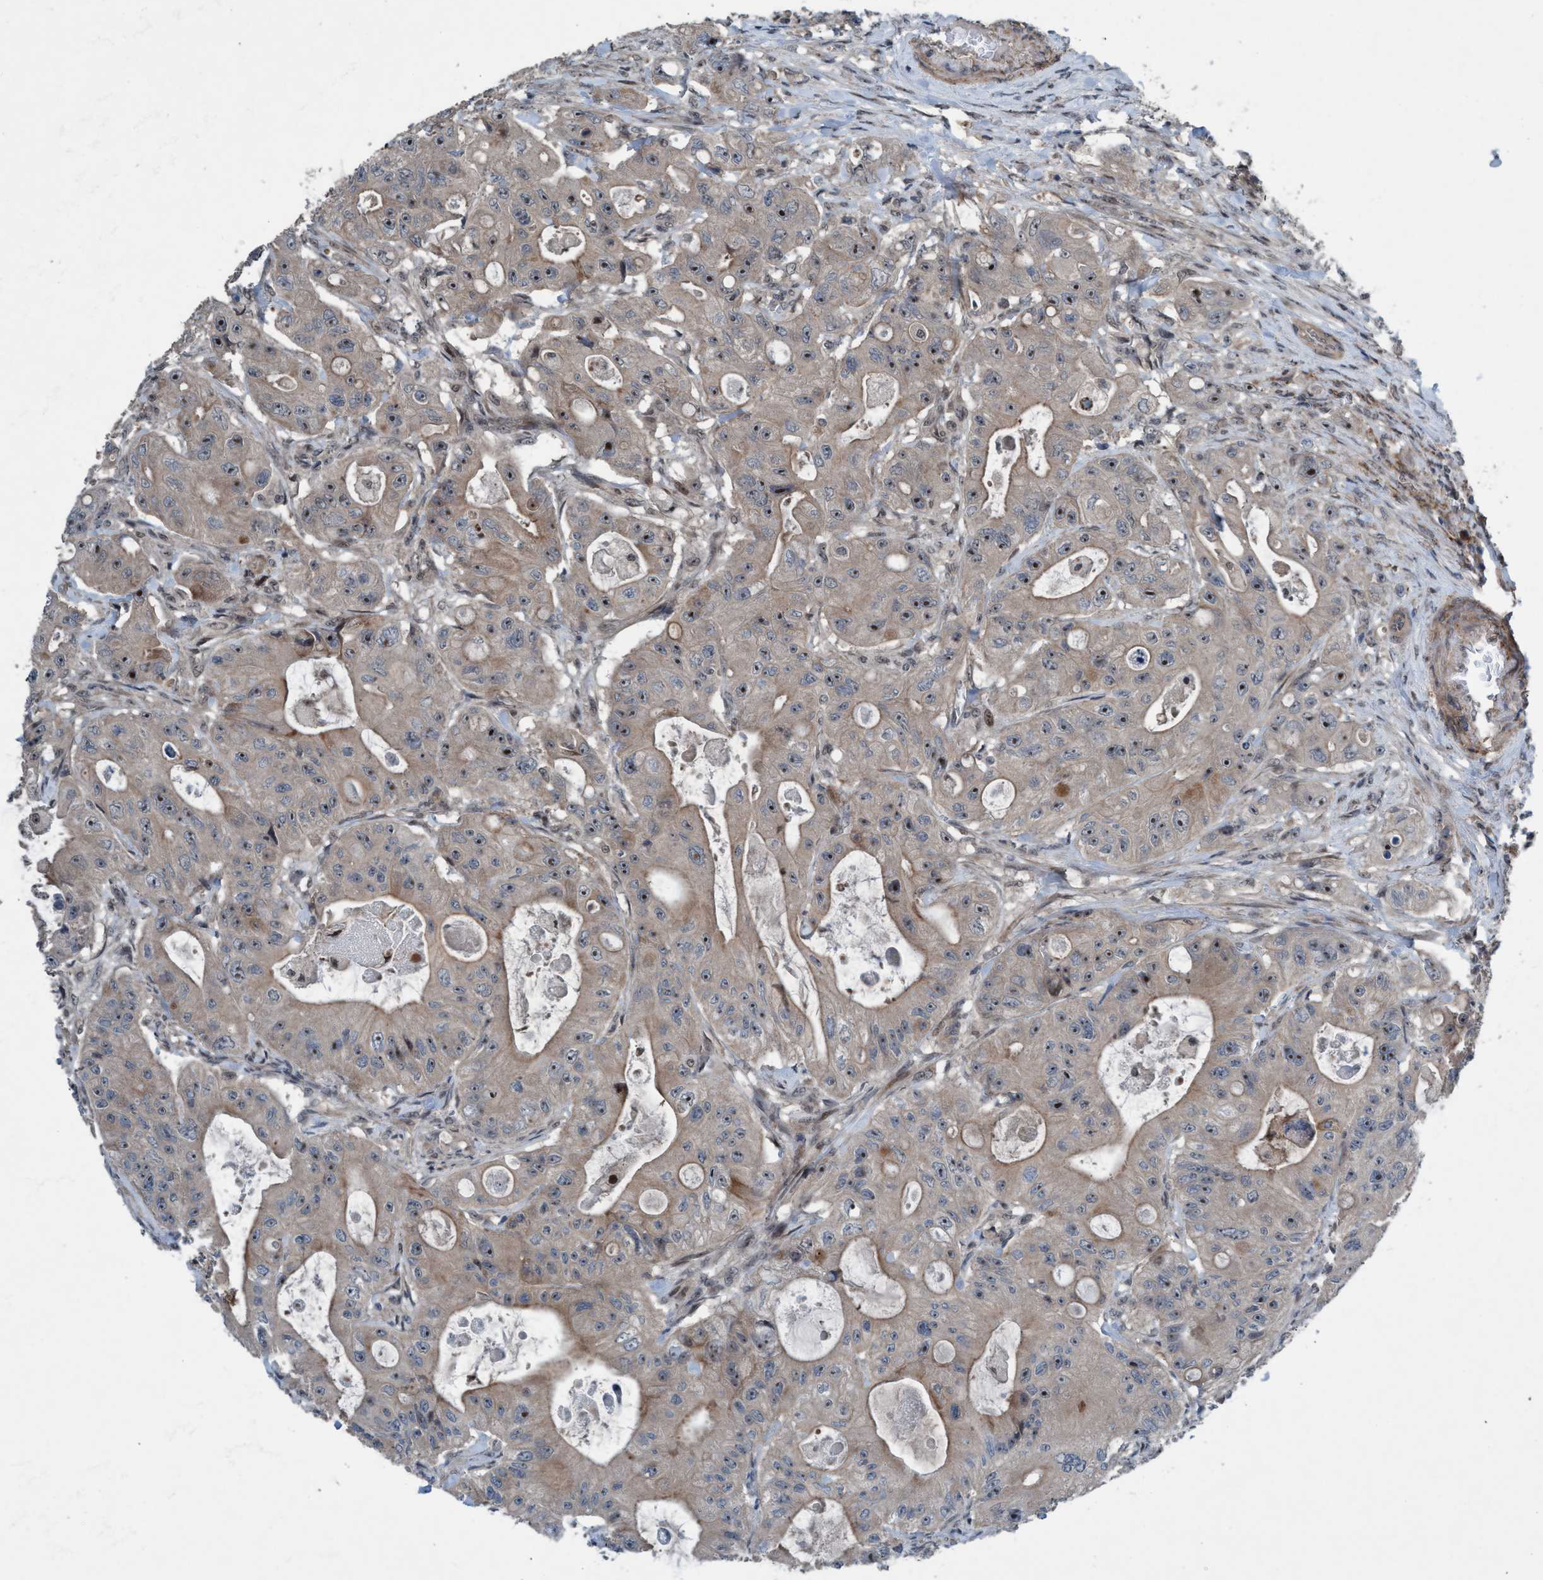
{"staining": {"intensity": "moderate", "quantity": ">75%", "location": "cytoplasmic/membranous,nuclear"}, "tissue": "colorectal cancer", "cell_type": "Tumor cells", "image_type": "cancer", "snomed": [{"axis": "morphology", "description": "Adenocarcinoma, NOS"}, {"axis": "topography", "description": "Colon"}], "caption": "A brown stain highlights moderate cytoplasmic/membranous and nuclear expression of a protein in human colorectal cancer tumor cells.", "gene": "NISCH", "patient": {"sex": "female", "age": 46}}